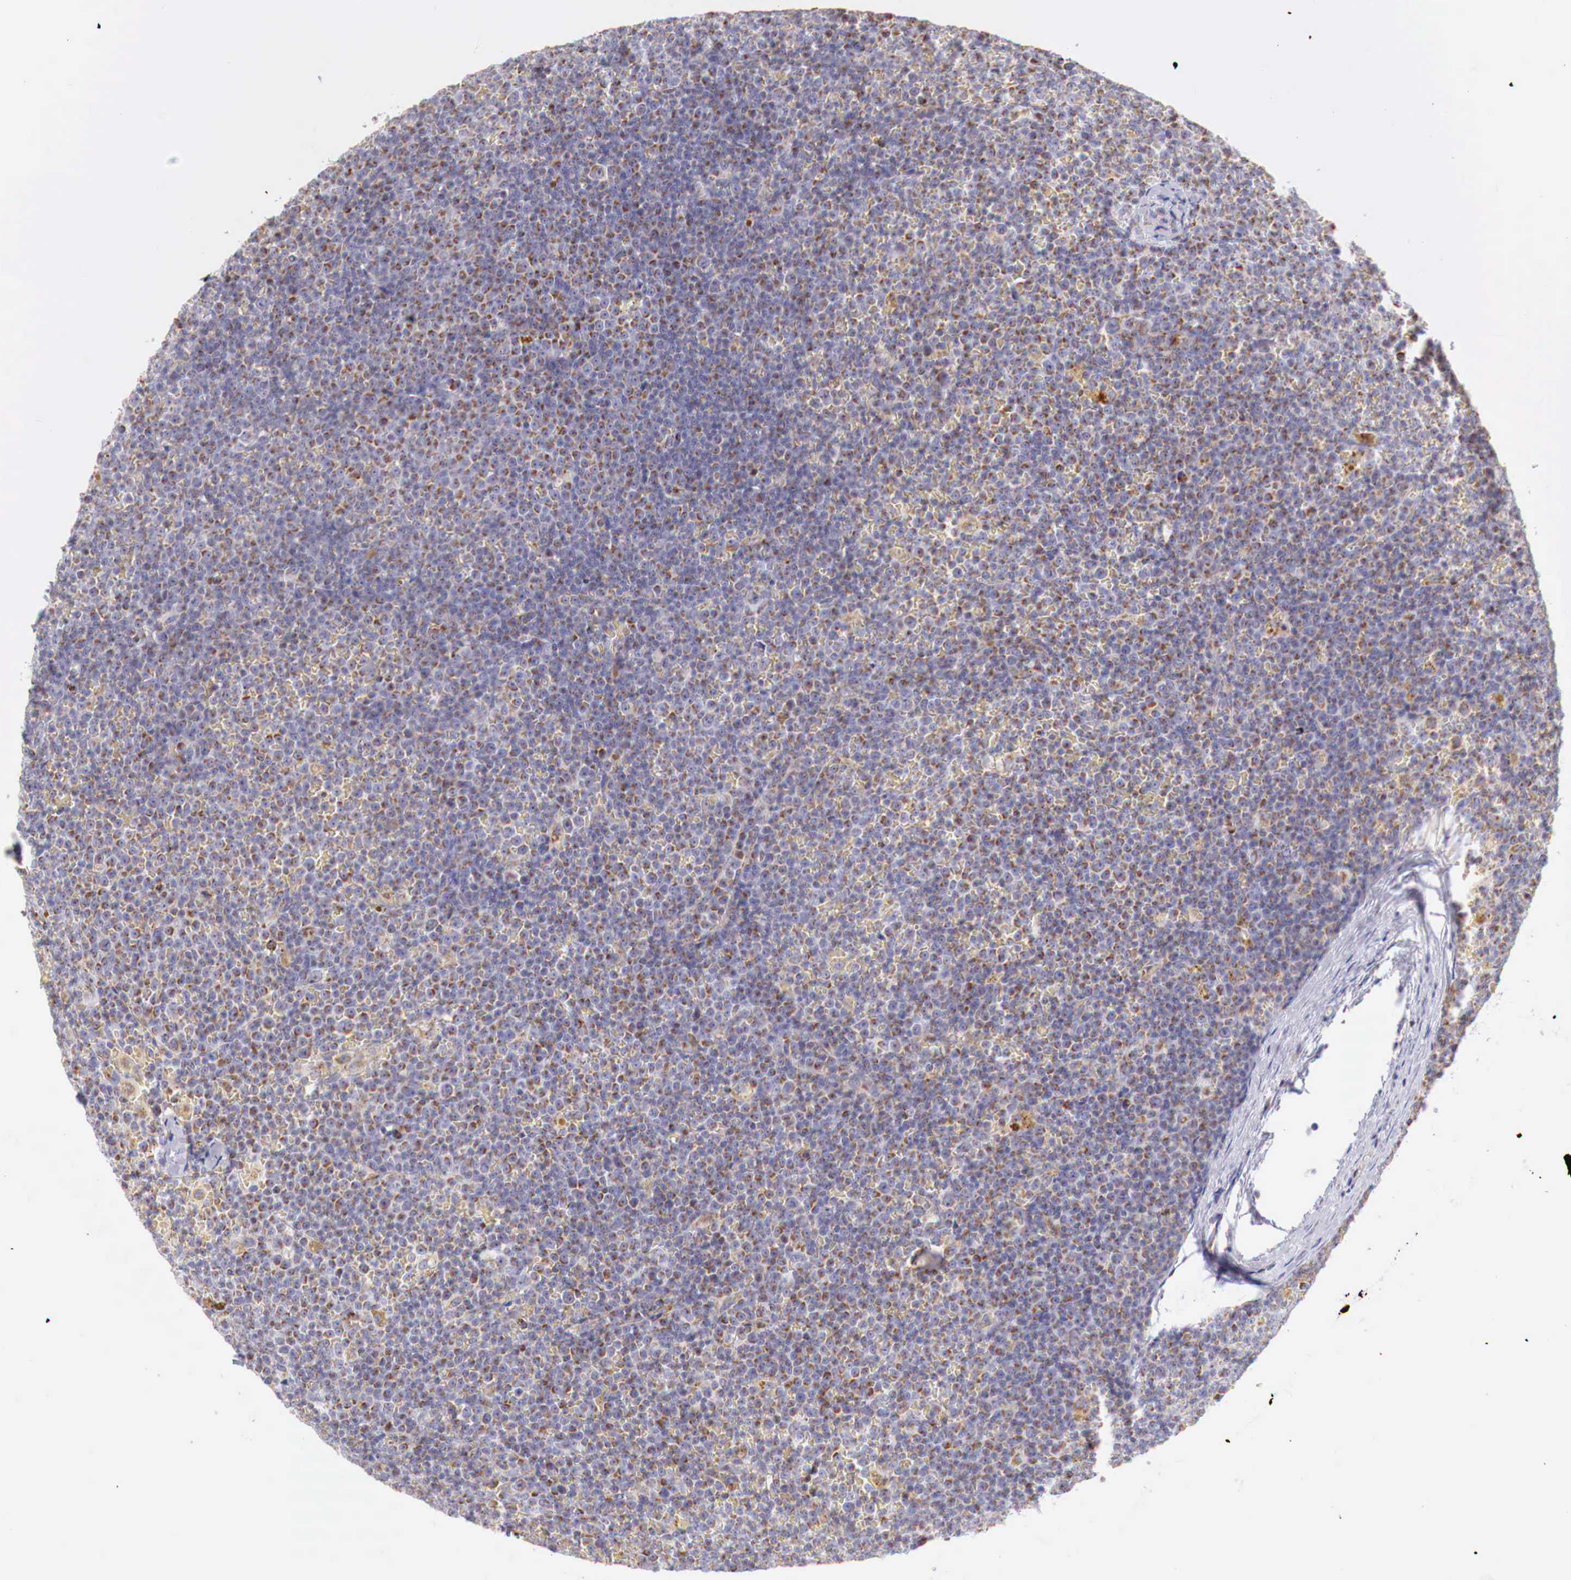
{"staining": {"intensity": "moderate", "quantity": "25%-75%", "location": "cytoplasmic/membranous"}, "tissue": "lymphoma", "cell_type": "Tumor cells", "image_type": "cancer", "snomed": [{"axis": "morphology", "description": "Malignant lymphoma, non-Hodgkin's type, Low grade"}, {"axis": "topography", "description": "Lymph node"}], "caption": "Immunohistochemical staining of lymphoma shows moderate cytoplasmic/membranous protein staining in about 25%-75% of tumor cells.", "gene": "IDH3G", "patient": {"sex": "male", "age": 50}}